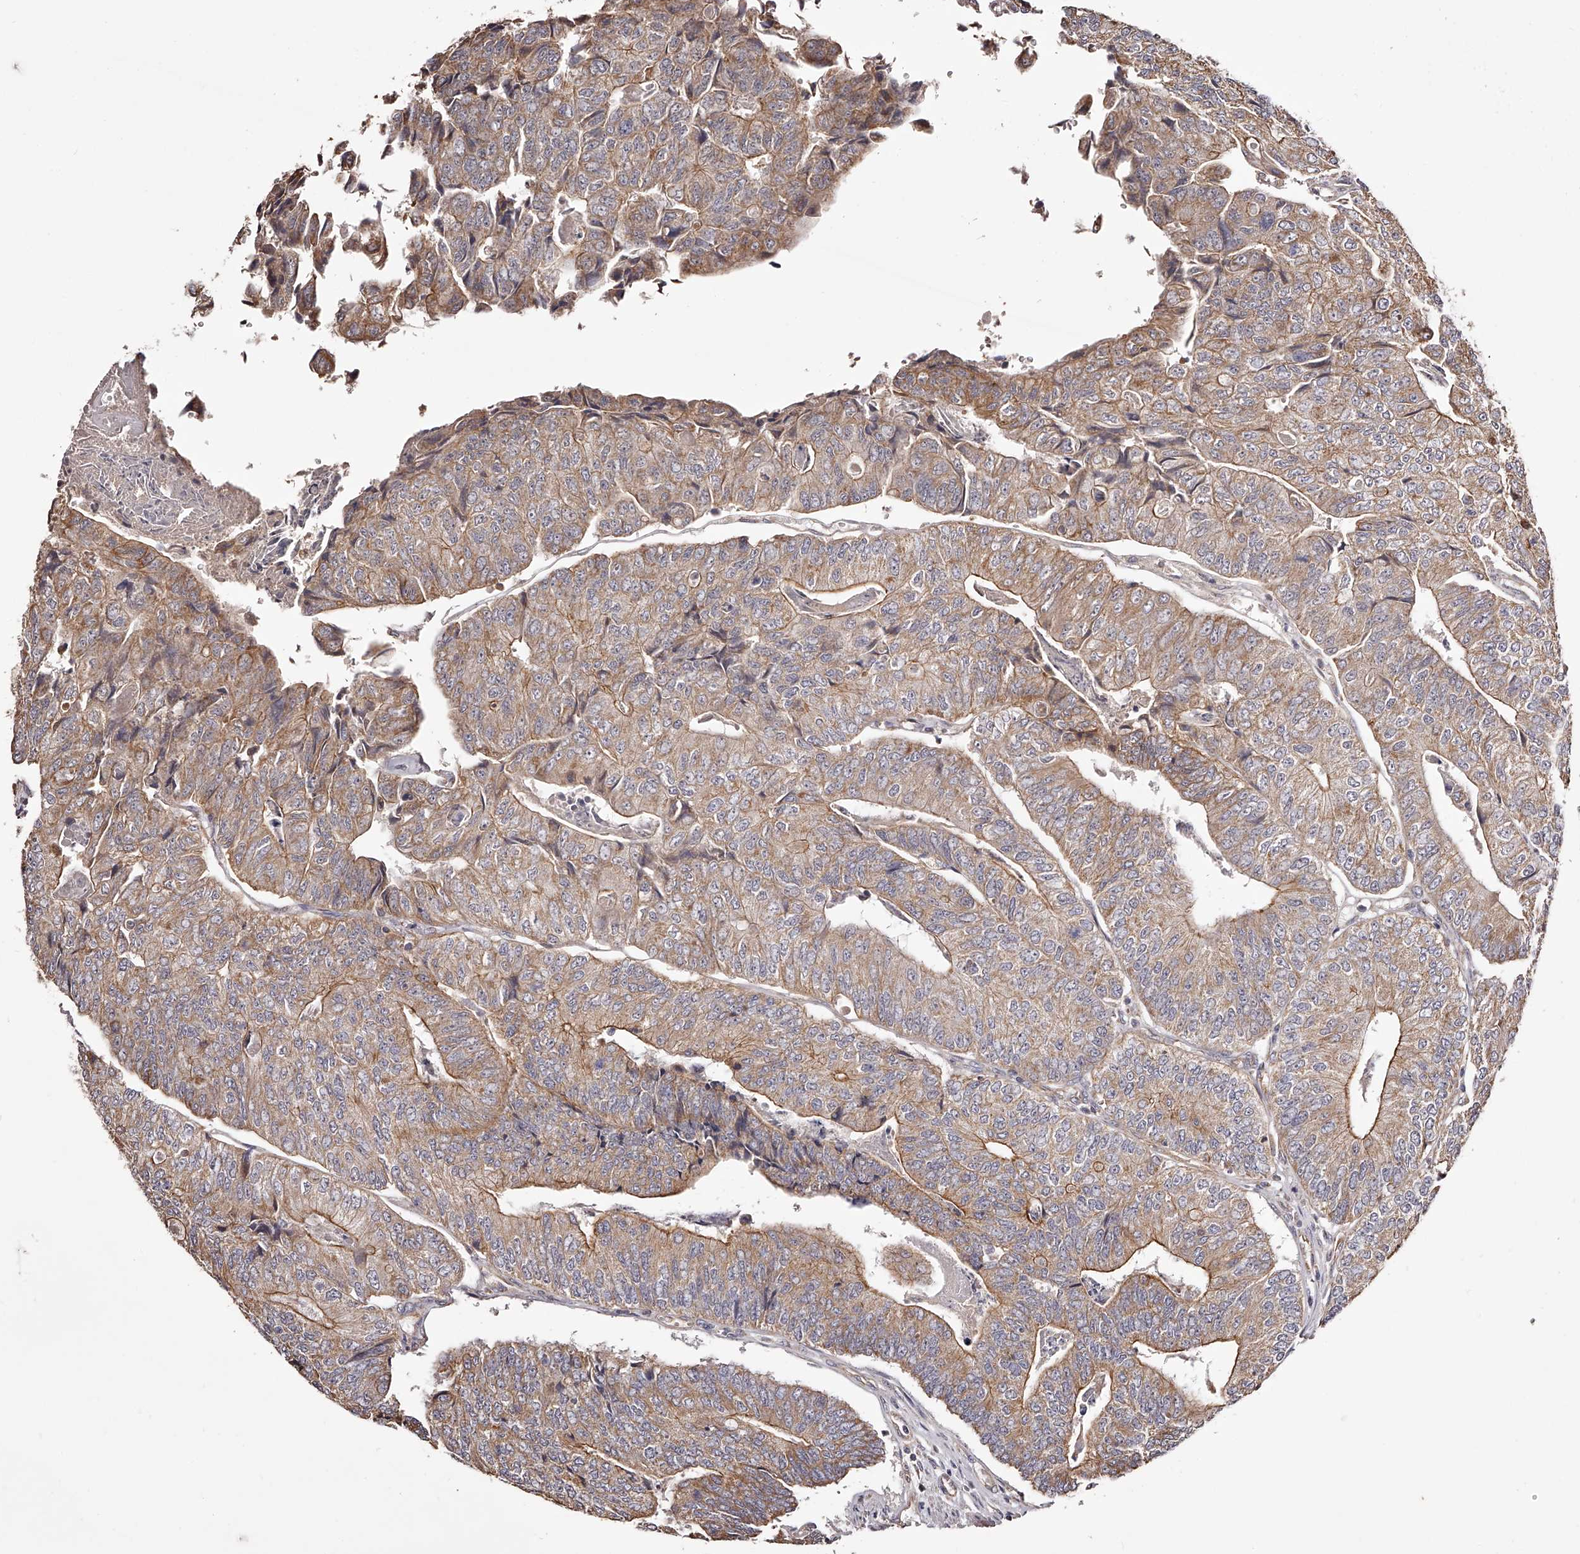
{"staining": {"intensity": "moderate", "quantity": ">75%", "location": "cytoplasmic/membranous"}, "tissue": "colorectal cancer", "cell_type": "Tumor cells", "image_type": "cancer", "snomed": [{"axis": "morphology", "description": "Adenocarcinoma, NOS"}, {"axis": "topography", "description": "Colon"}], "caption": "Protein staining displays moderate cytoplasmic/membranous expression in approximately >75% of tumor cells in colorectal adenocarcinoma.", "gene": "USP21", "patient": {"sex": "female", "age": 67}}